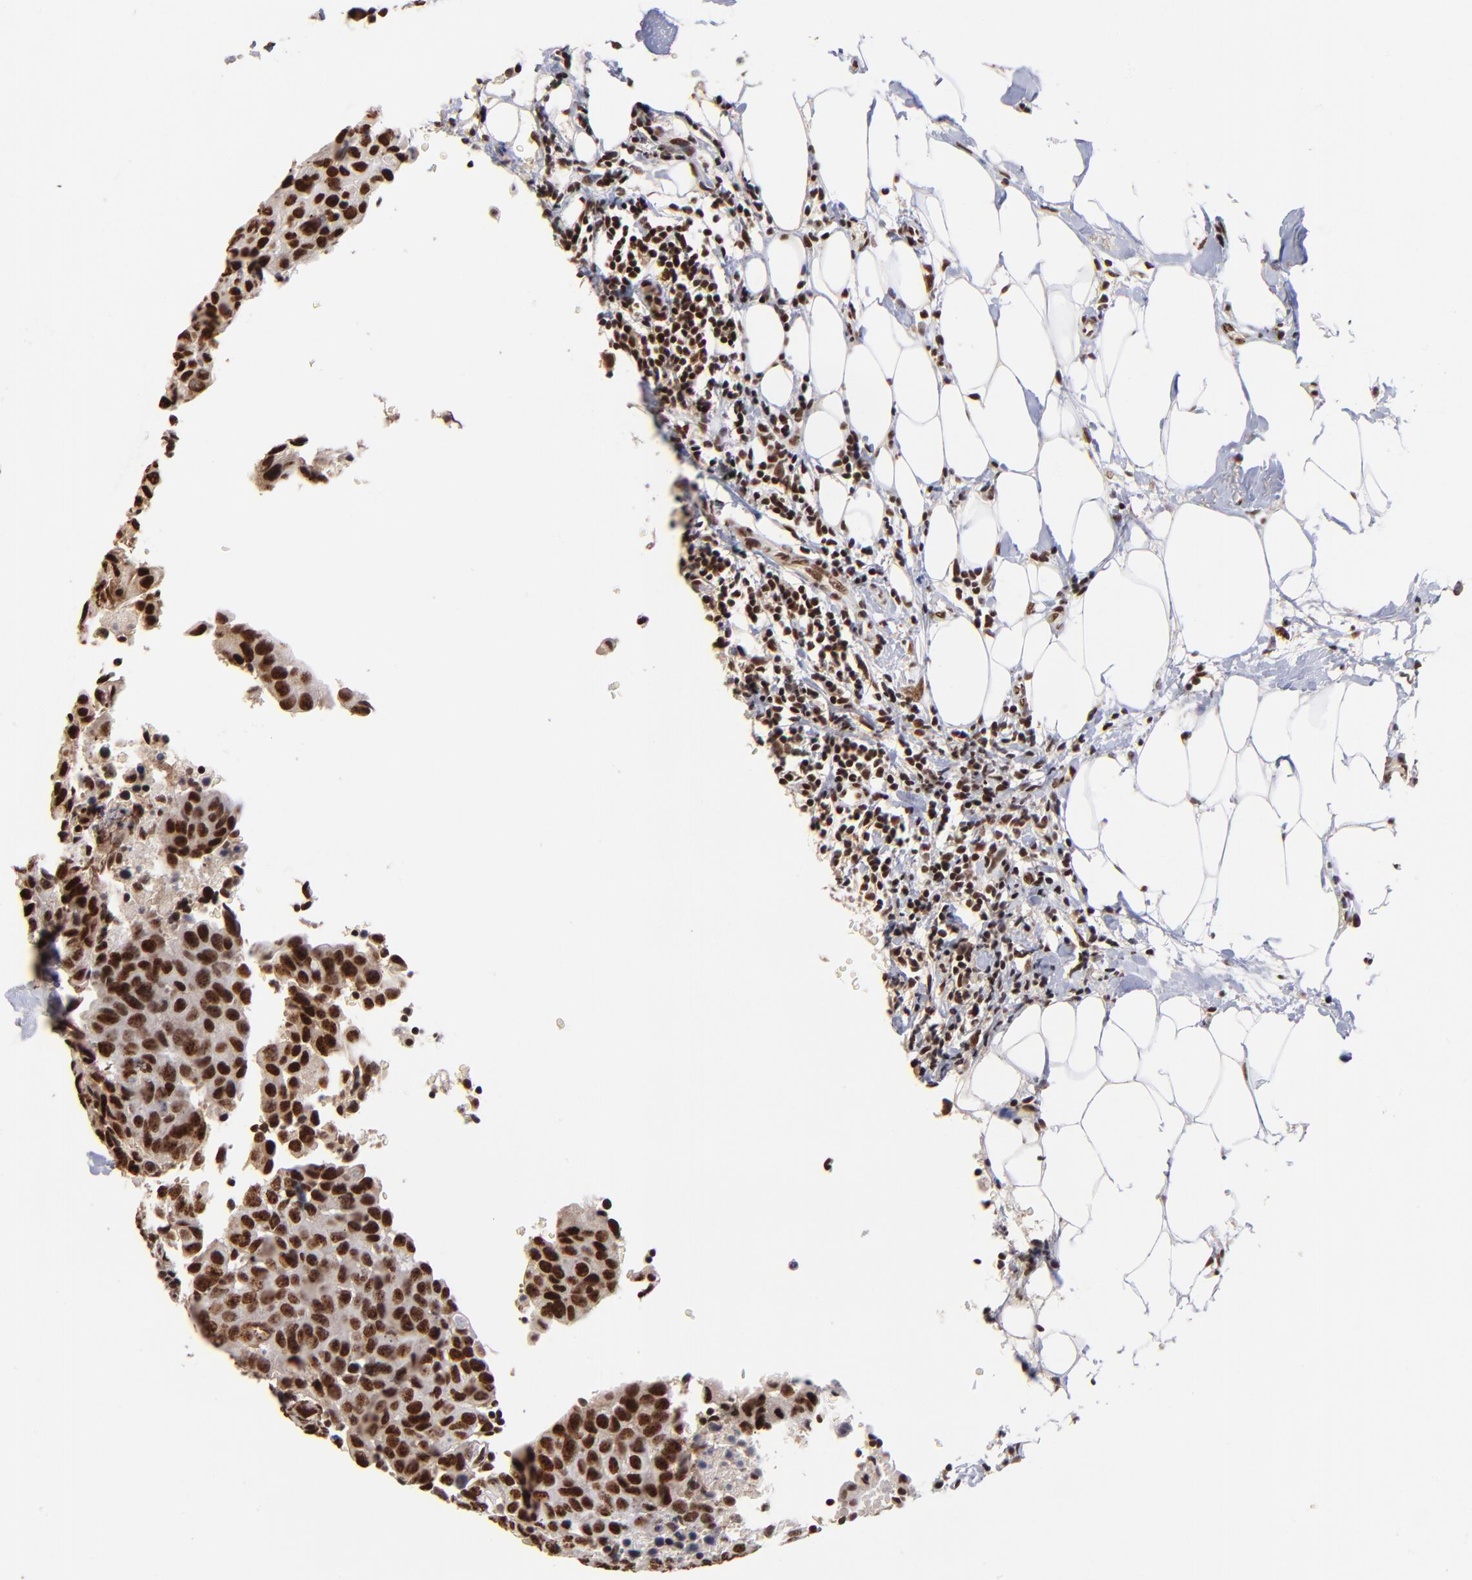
{"staining": {"intensity": "moderate", "quantity": ">75%", "location": "nuclear"}, "tissue": "breast cancer", "cell_type": "Tumor cells", "image_type": "cancer", "snomed": [{"axis": "morphology", "description": "Duct carcinoma"}, {"axis": "topography", "description": "Breast"}], "caption": "Tumor cells demonstrate medium levels of moderate nuclear expression in about >75% of cells in human breast cancer.", "gene": "ZNF146", "patient": {"sex": "female", "age": 54}}